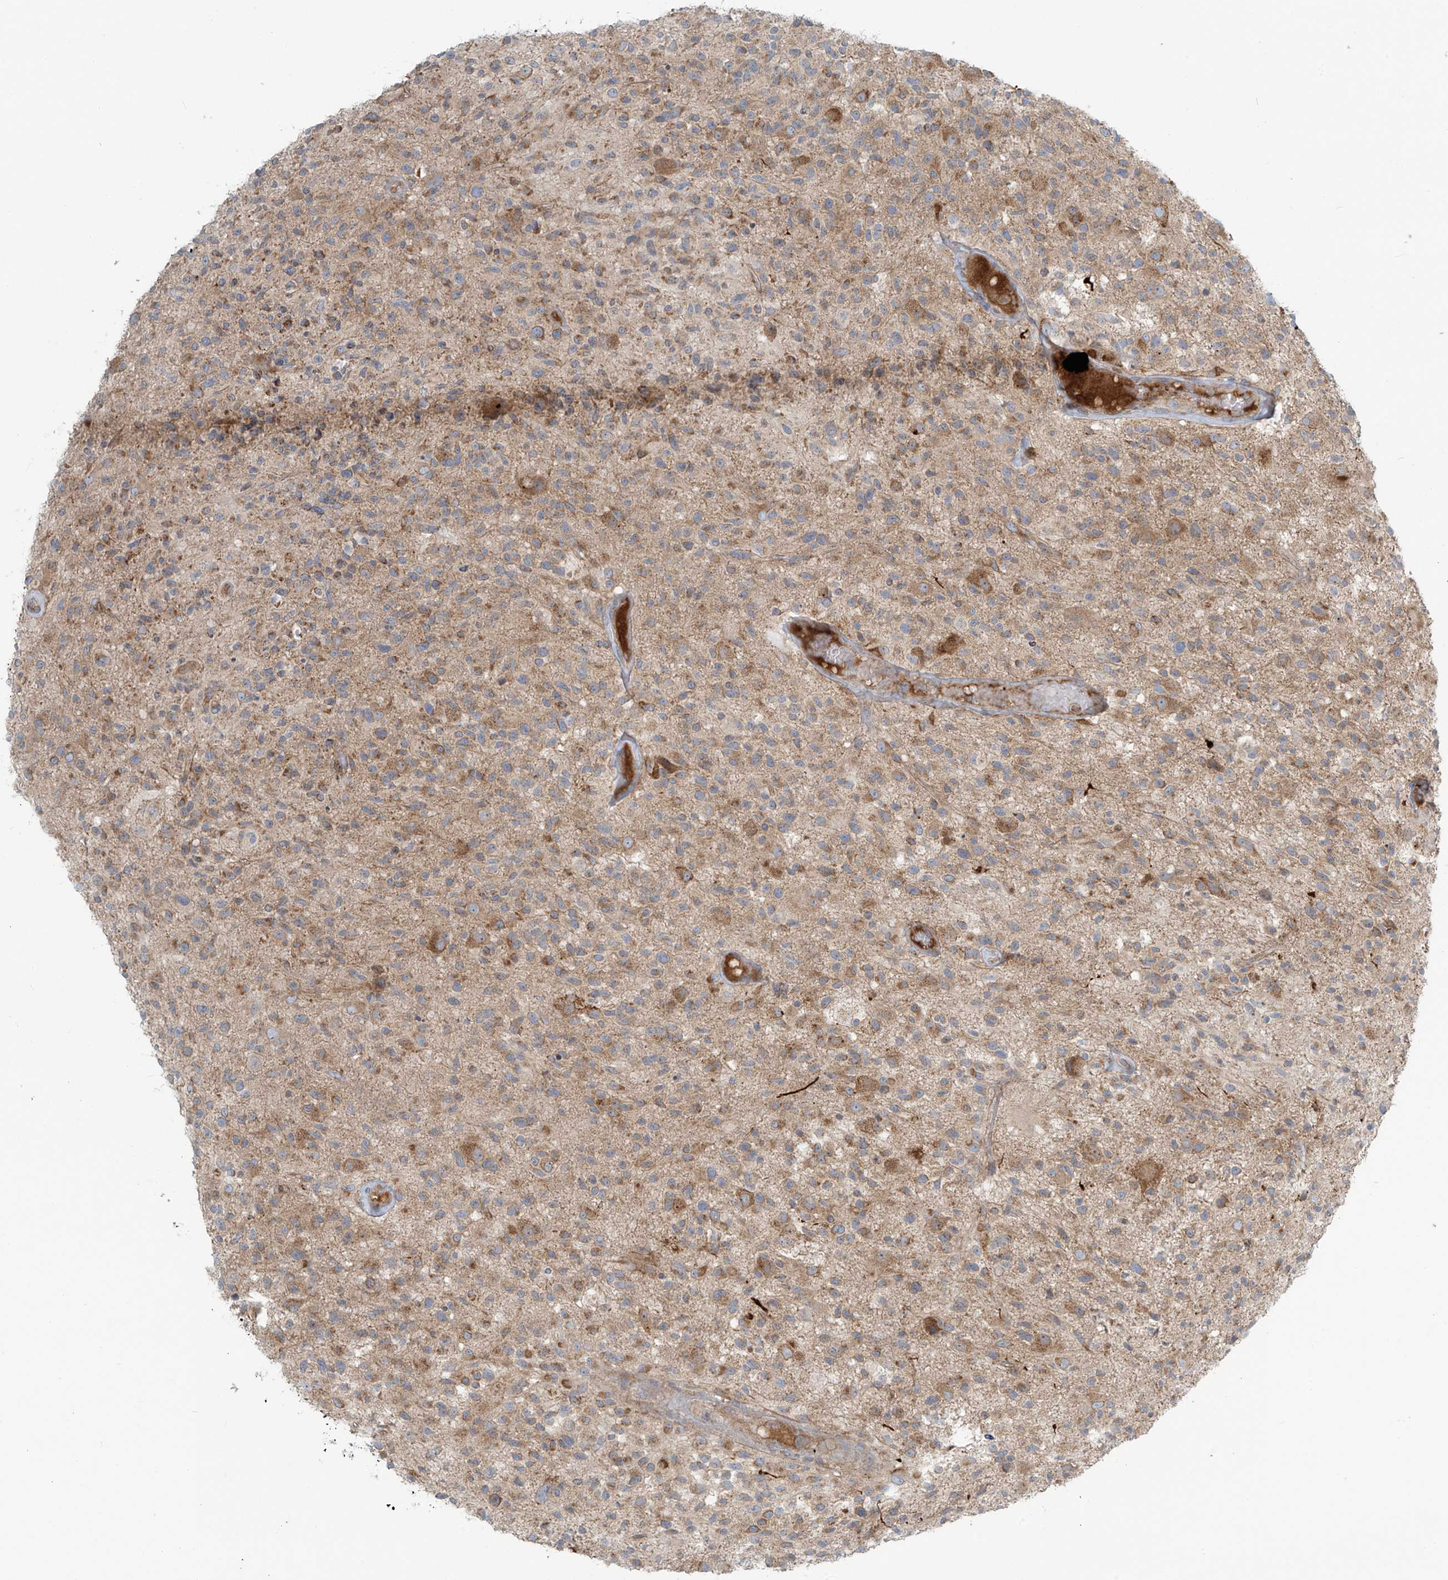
{"staining": {"intensity": "moderate", "quantity": "25%-75%", "location": "cytoplasmic/membranous"}, "tissue": "glioma", "cell_type": "Tumor cells", "image_type": "cancer", "snomed": [{"axis": "morphology", "description": "Glioma, malignant, High grade"}, {"axis": "morphology", "description": "Glioblastoma, NOS"}, {"axis": "topography", "description": "Brain"}], "caption": "Immunohistochemical staining of malignant high-grade glioma exhibits medium levels of moderate cytoplasmic/membranous protein staining in approximately 25%-75% of tumor cells. The protein of interest is shown in brown color, while the nuclei are stained blue.", "gene": "LZTS3", "patient": {"sex": "male", "age": 60}}